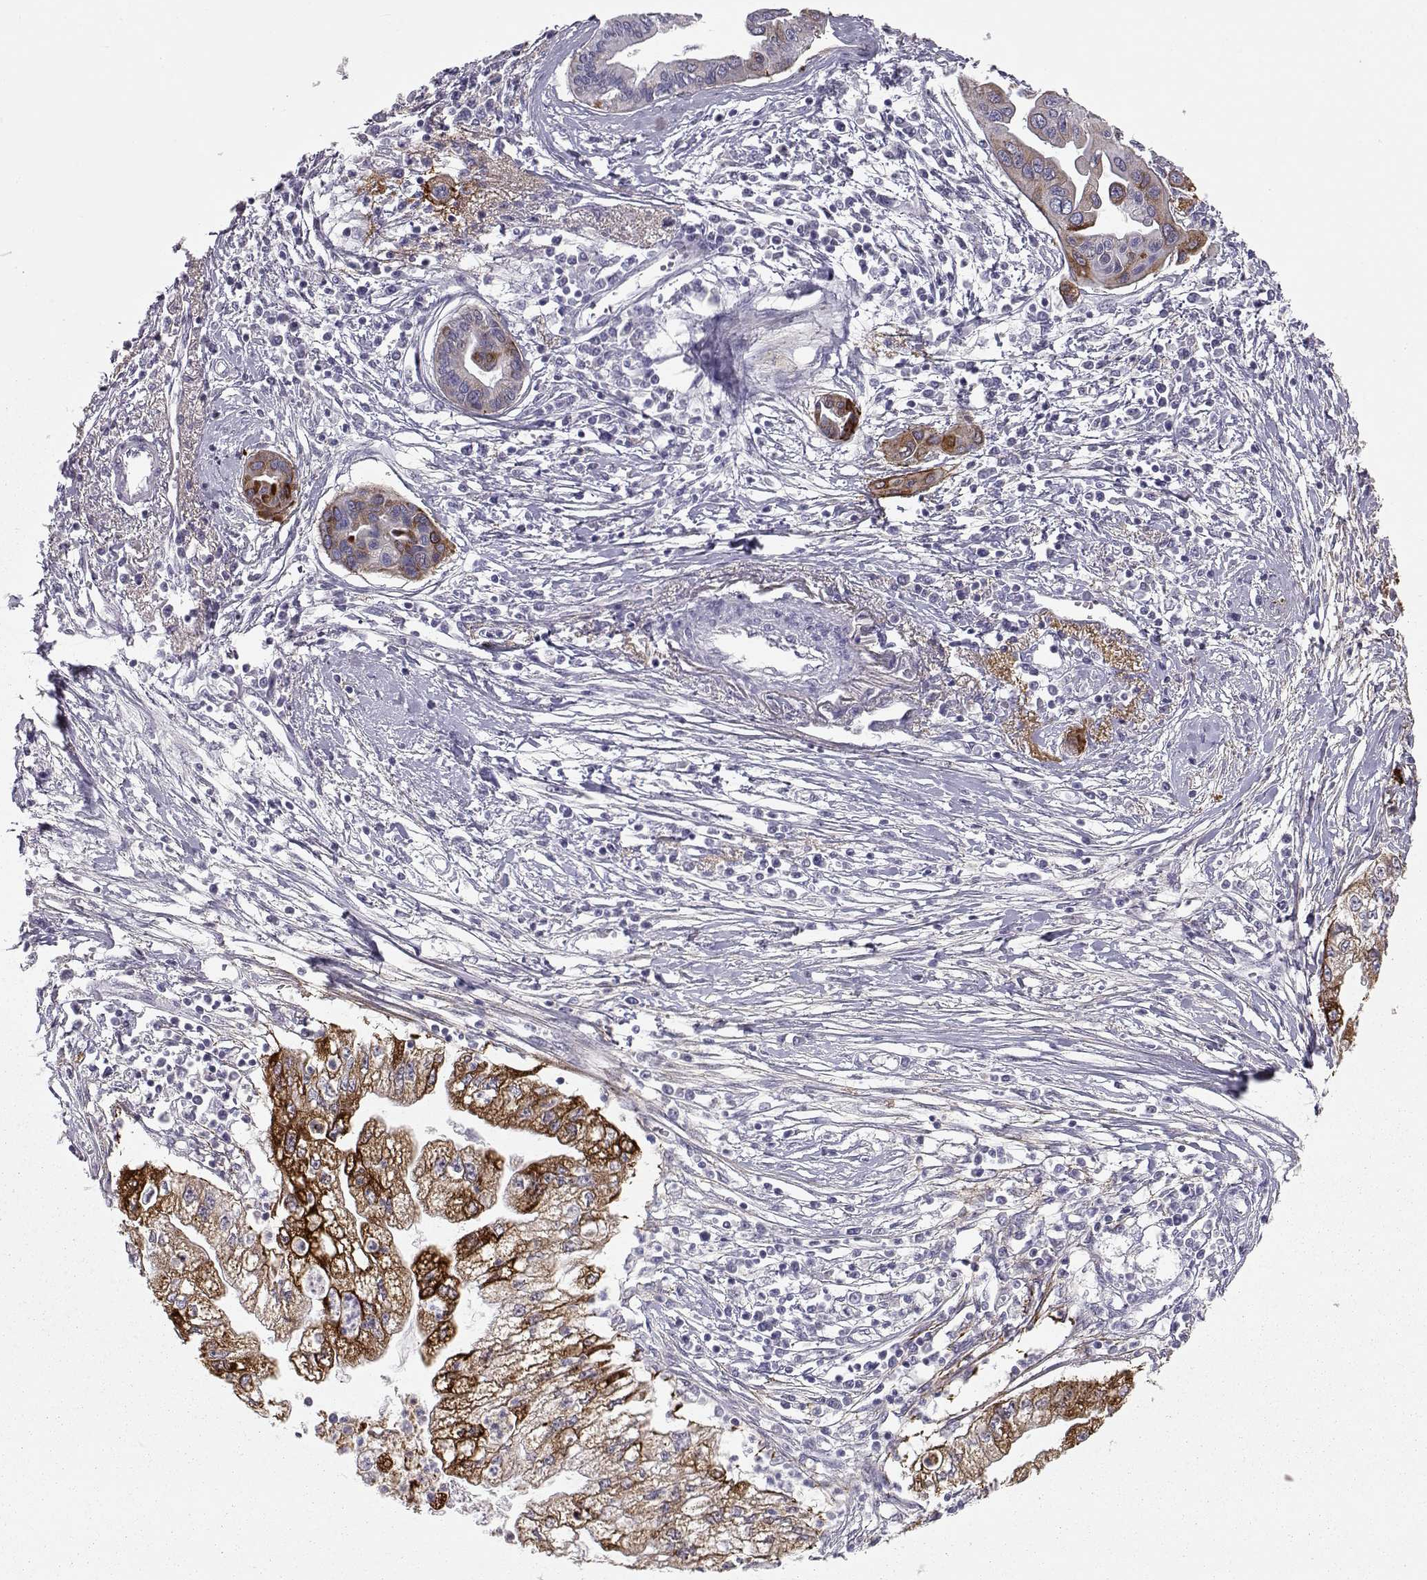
{"staining": {"intensity": "strong", "quantity": "25%-75%", "location": "cytoplasmic/membranous"}, "tissue": "pancreatic cancer", "cell_type": "Tumor cells", "image_type": "cancer", "snomed": [{"axis": "morphology", "description": "Adenocarcinoma, NOS"}, {"axis": "topography", "description": "Pancreas"}], "caption": "Pancreatic adenocarcinoma stained with a protein marker exhibits strong staining in tumor cells.", "gene": "LAMB3", "patient": {"sex": "male", "age": 70}}